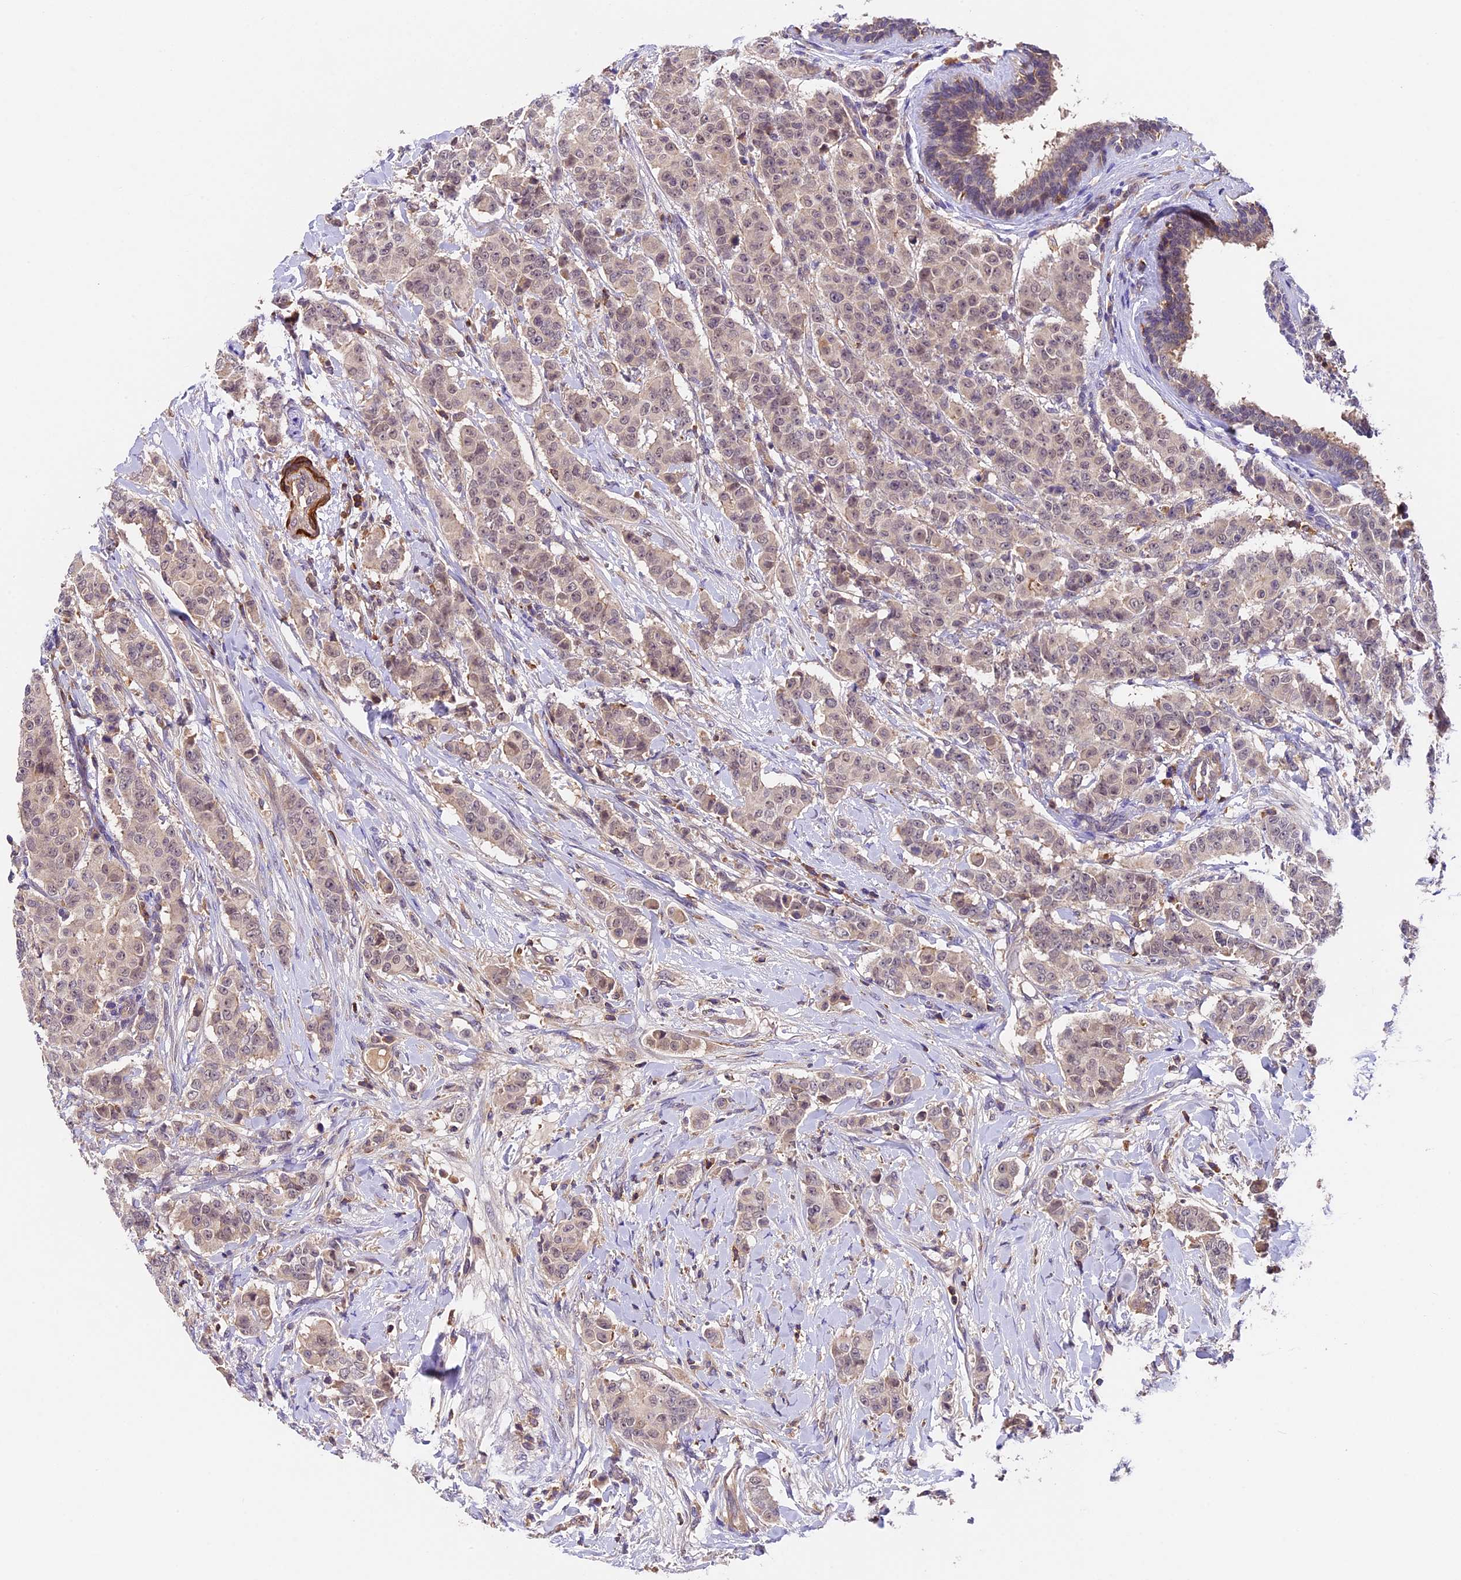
{"staining": {"intensity": "weak", "quantity": "25%-75%", "location": "nuclear"}, "tissue": "breast cancer", "cell_type": "Tumor cells", "image_type": "cancer", "snomed": [{"axis": "morphology", "description": "Duct carcinoma"}, {"axis": "topography", "description": "Breast"}], "caption": "A high-resolution photomicrograph shows IHC staining of breast cancer (infiltrating ductal carcinoma), which shows weak nuclear staining in about 25%-75% of tumor cells. (DAB = brown stain, brightfield microscopy at high magnification).", "gene": "TBC1D1", "patient": {"sex": "female", "age": 40}}